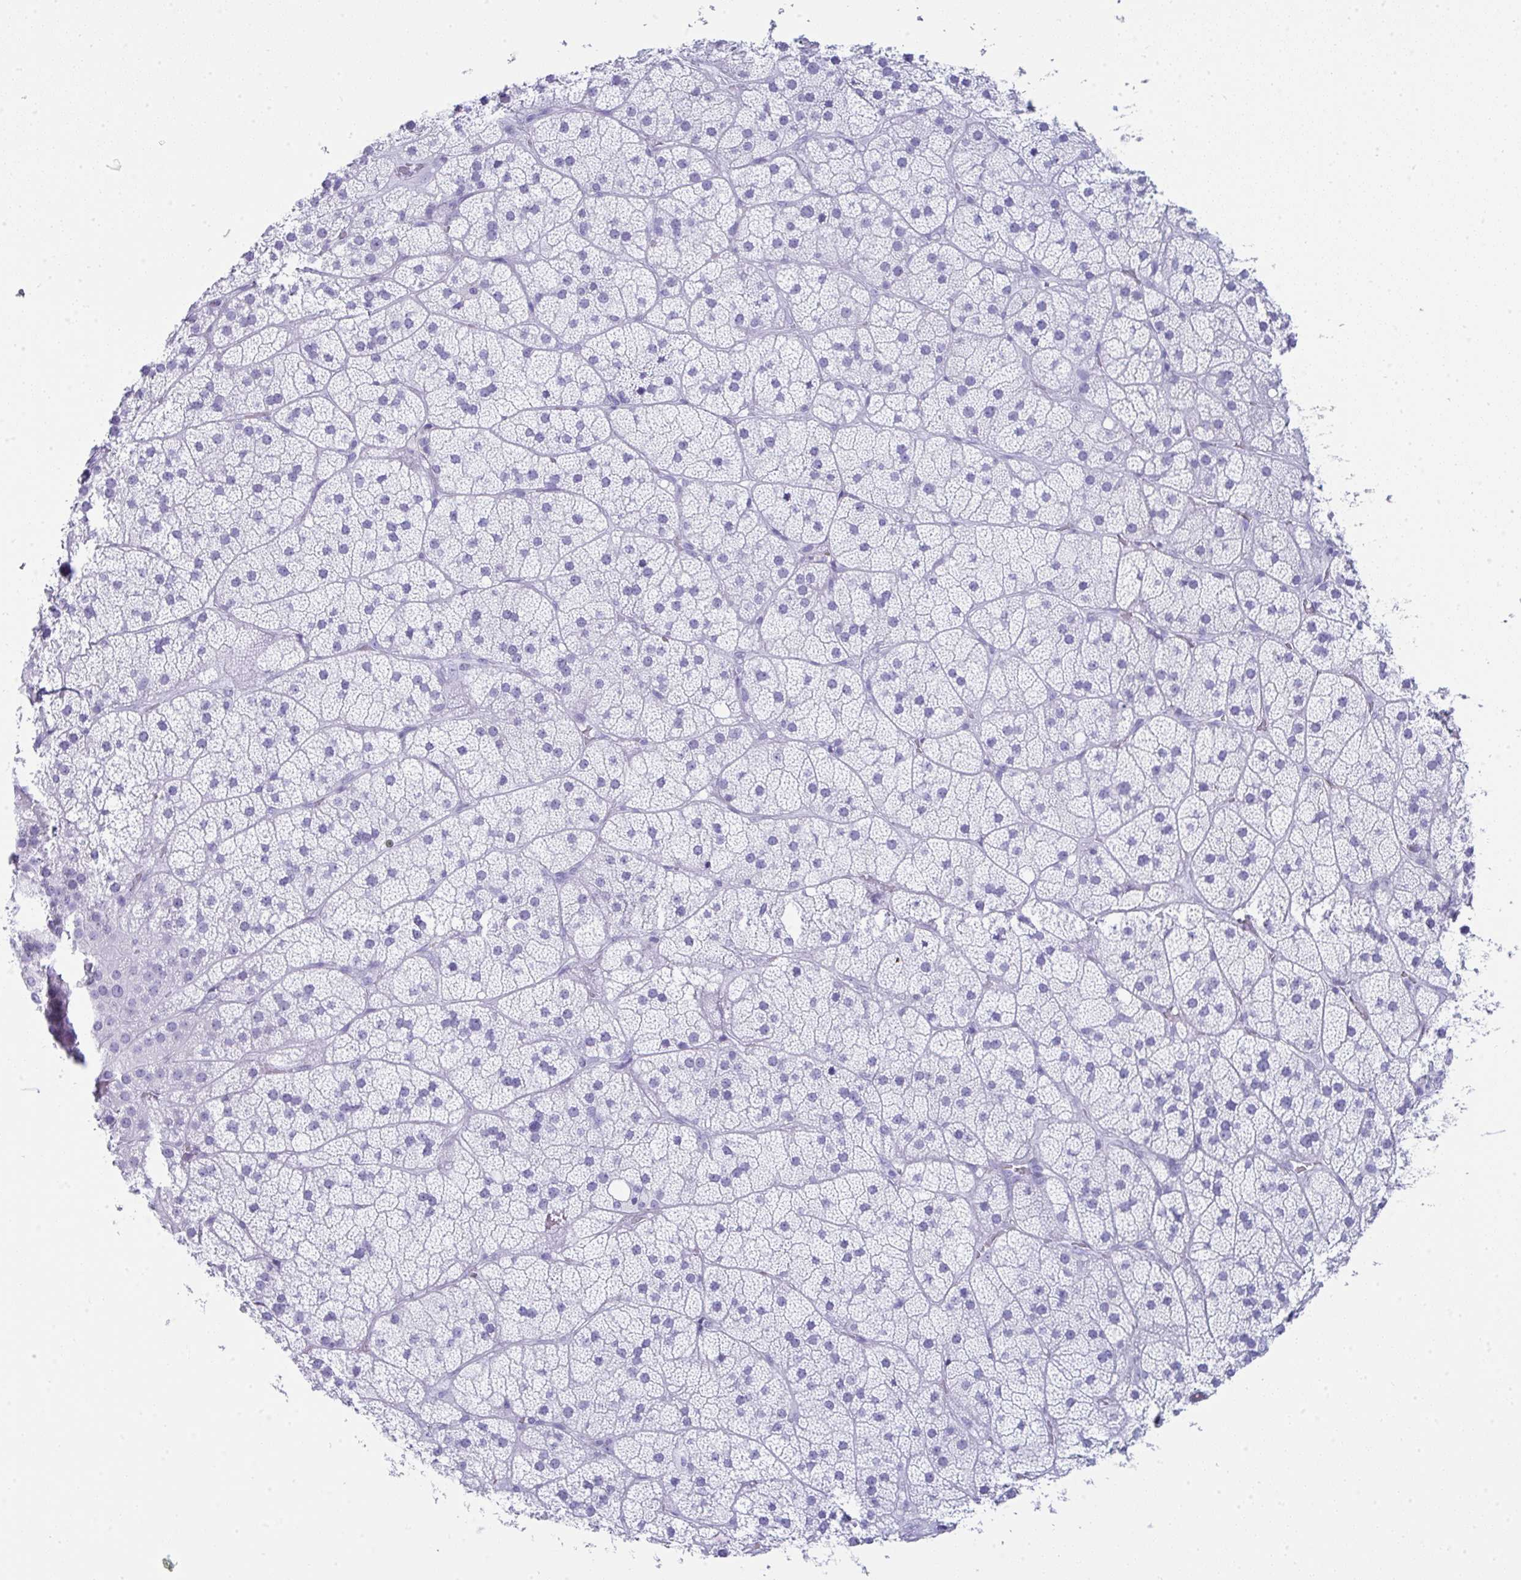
{"staining": {"intensity": "negative", "quantity": "none", "location": "none"}, "tissue": "adrenal gland", "cell_type": "Glandular cells", "image_type": "normal", "snomed": [{"axis": "morphology", "description": "Normal tissue, NOS"}, {"axis": "topography", "description": "Adrenal gland"}], "caption": "Immunohistochemistry histopathology image of unremarkable adrenal gland stained for a protein (brown), which demonstrates no positivity in glandular cells. (Brightfield microscopy of DAB immunohistochemistry (IHC) at high magnification).", "gene": "JCHAIN", "patient": {"sex": "male", "age": 57}}